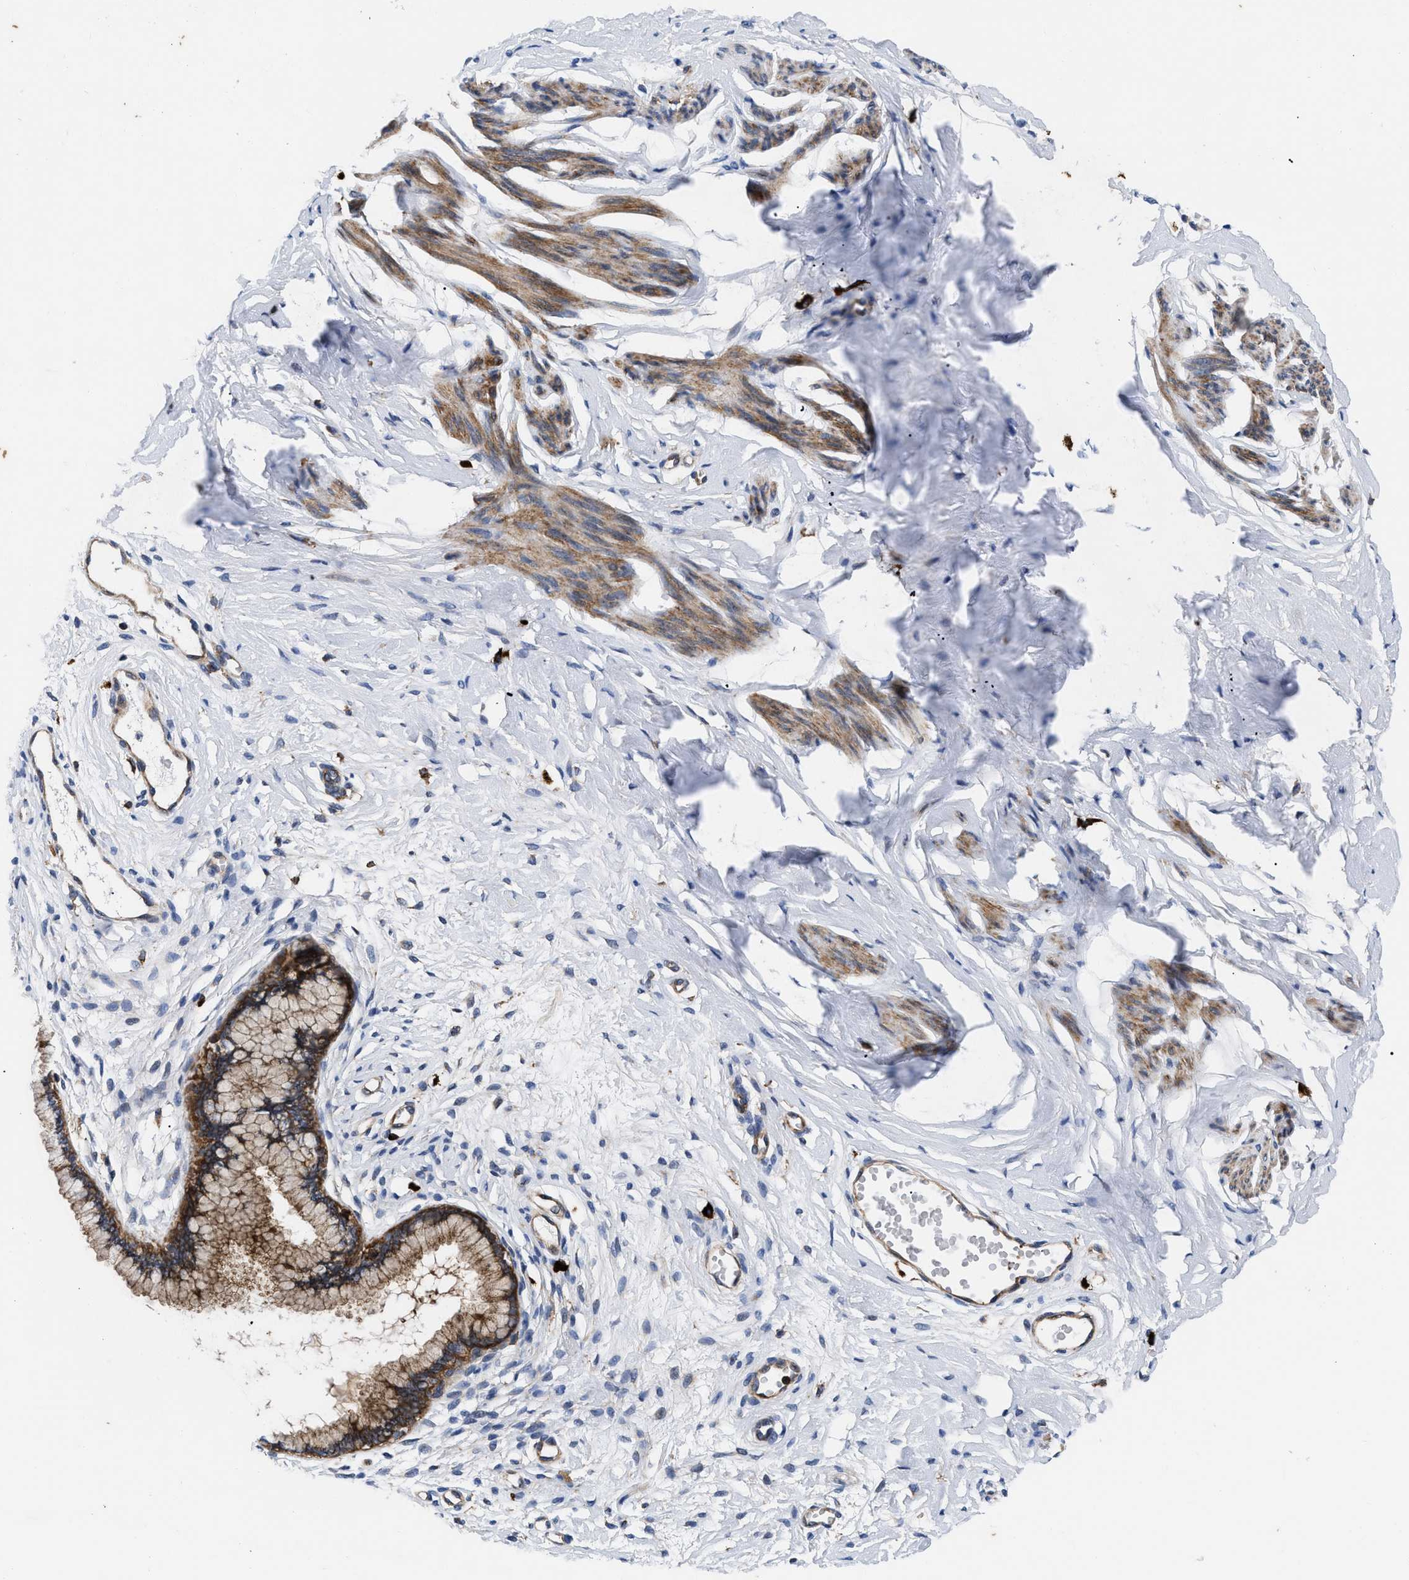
{"staining": {"intensity": "moderate", "quantity": ">75%", "location": "cytoplasmic/membranous"}, "tissue": "cervix", "cell_type": "Glandular cells", "image_type": "normal", "snomed": [{"axis": "morphology", "description": "Normal tissue, NOS"}, {"axis": "topography", "description": "Cervix"}], "caption": "DAB immunohistochemical staining of normal human cervix demonstrates moderate cytoplasmic/membranous protein staining in approximately >75% of glandular cells.", "gene": "SPAST", "patient": {"sex": "female", "age": 65}}